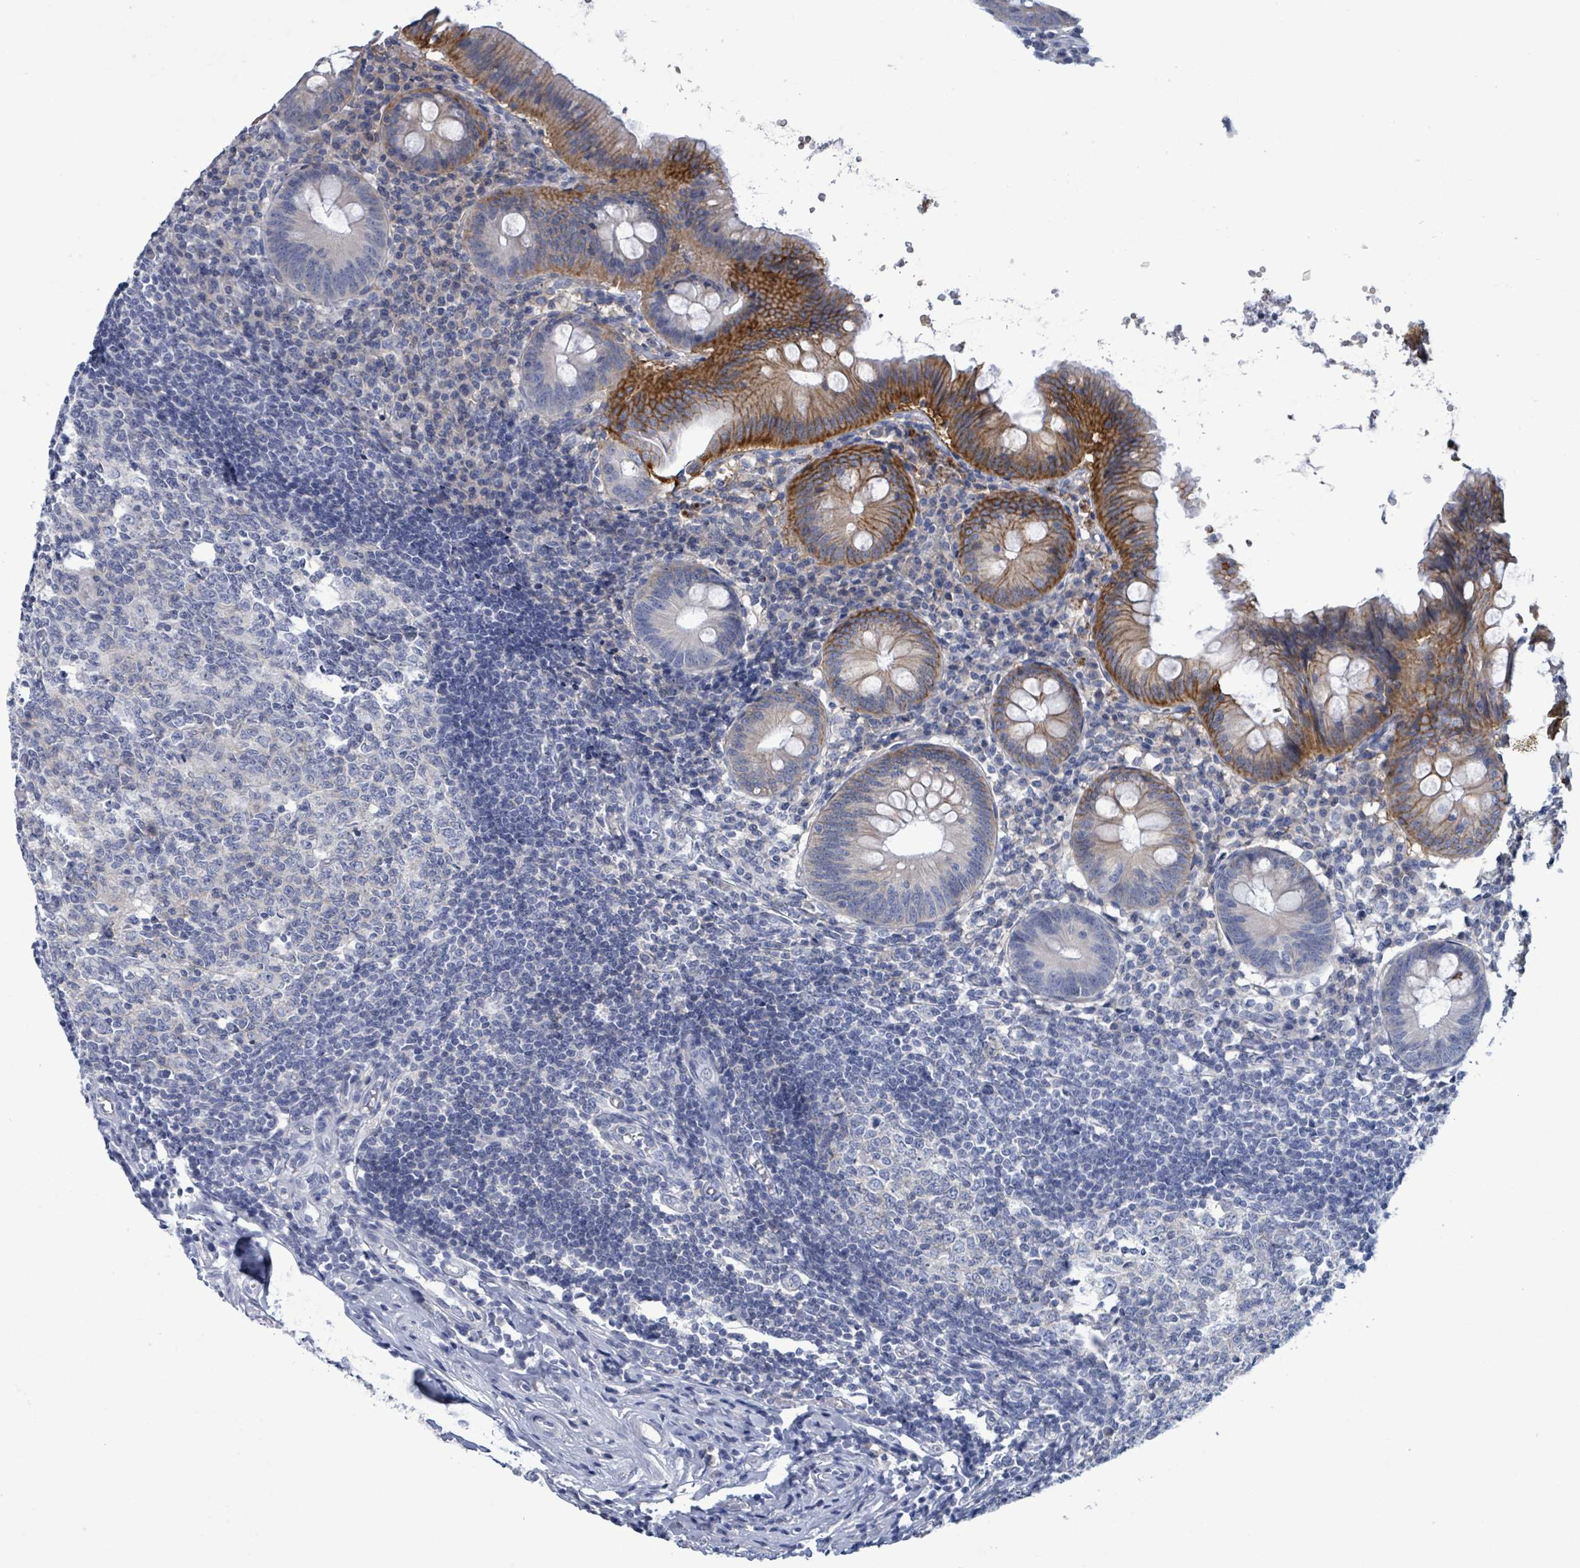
{"staining": {"intensity": "moderate", "quantity": "25%-75%", "location": "cytoplasmic/membranous"}, "tissue": "appendix", "cell_type": "Glandular cells", "image_type": "normal", "snomed": [{"axis": "morphology", "description": "Normal tissue, NOS"}, {"axis": "topography", "description": "Appendix"}], "caption": "Glandular cells reveal medium levels of moderate cytoplasmic/membranous expression in about 25%-75% of cells in unremarkable appendix.", "gene": "BSG", "patient": {"sex": "female", "age": 54}}